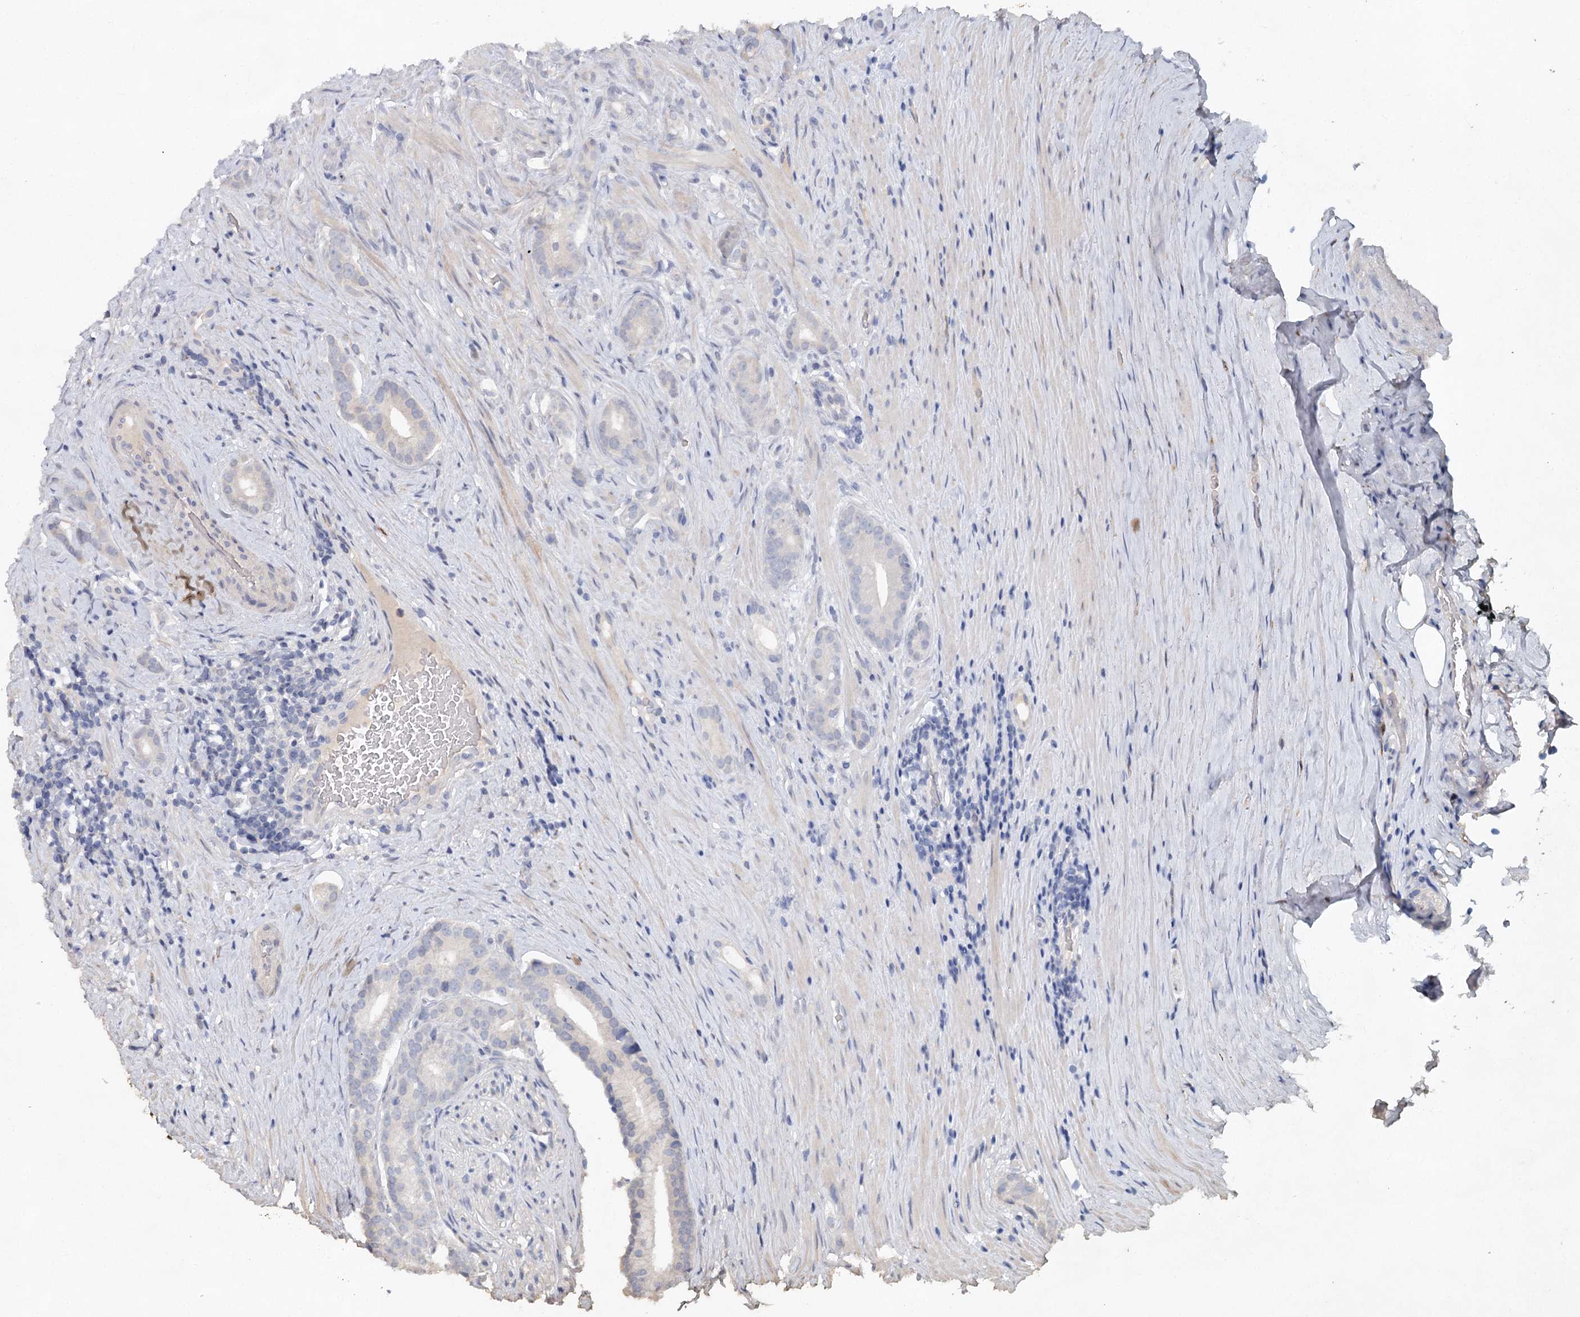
{"staining": {"intensity": "negative", "quantity": "none", "location": "none"}, "tissue": "prostate cancer", "cell_type": "Tumor cells", "image_type": "cancer", "snomed": [{"axis": "morphology", "description": "Adenocarcinoma, Low grade"}, {"axis": "topography", "description": "Prostate"}], "caption": "Prostate cancer stained for a protein using immunohistochemistry reveals no positivity tumor cells.", "gene": "SLC19A3", "patient": {"sex": "male", "age": 71}}